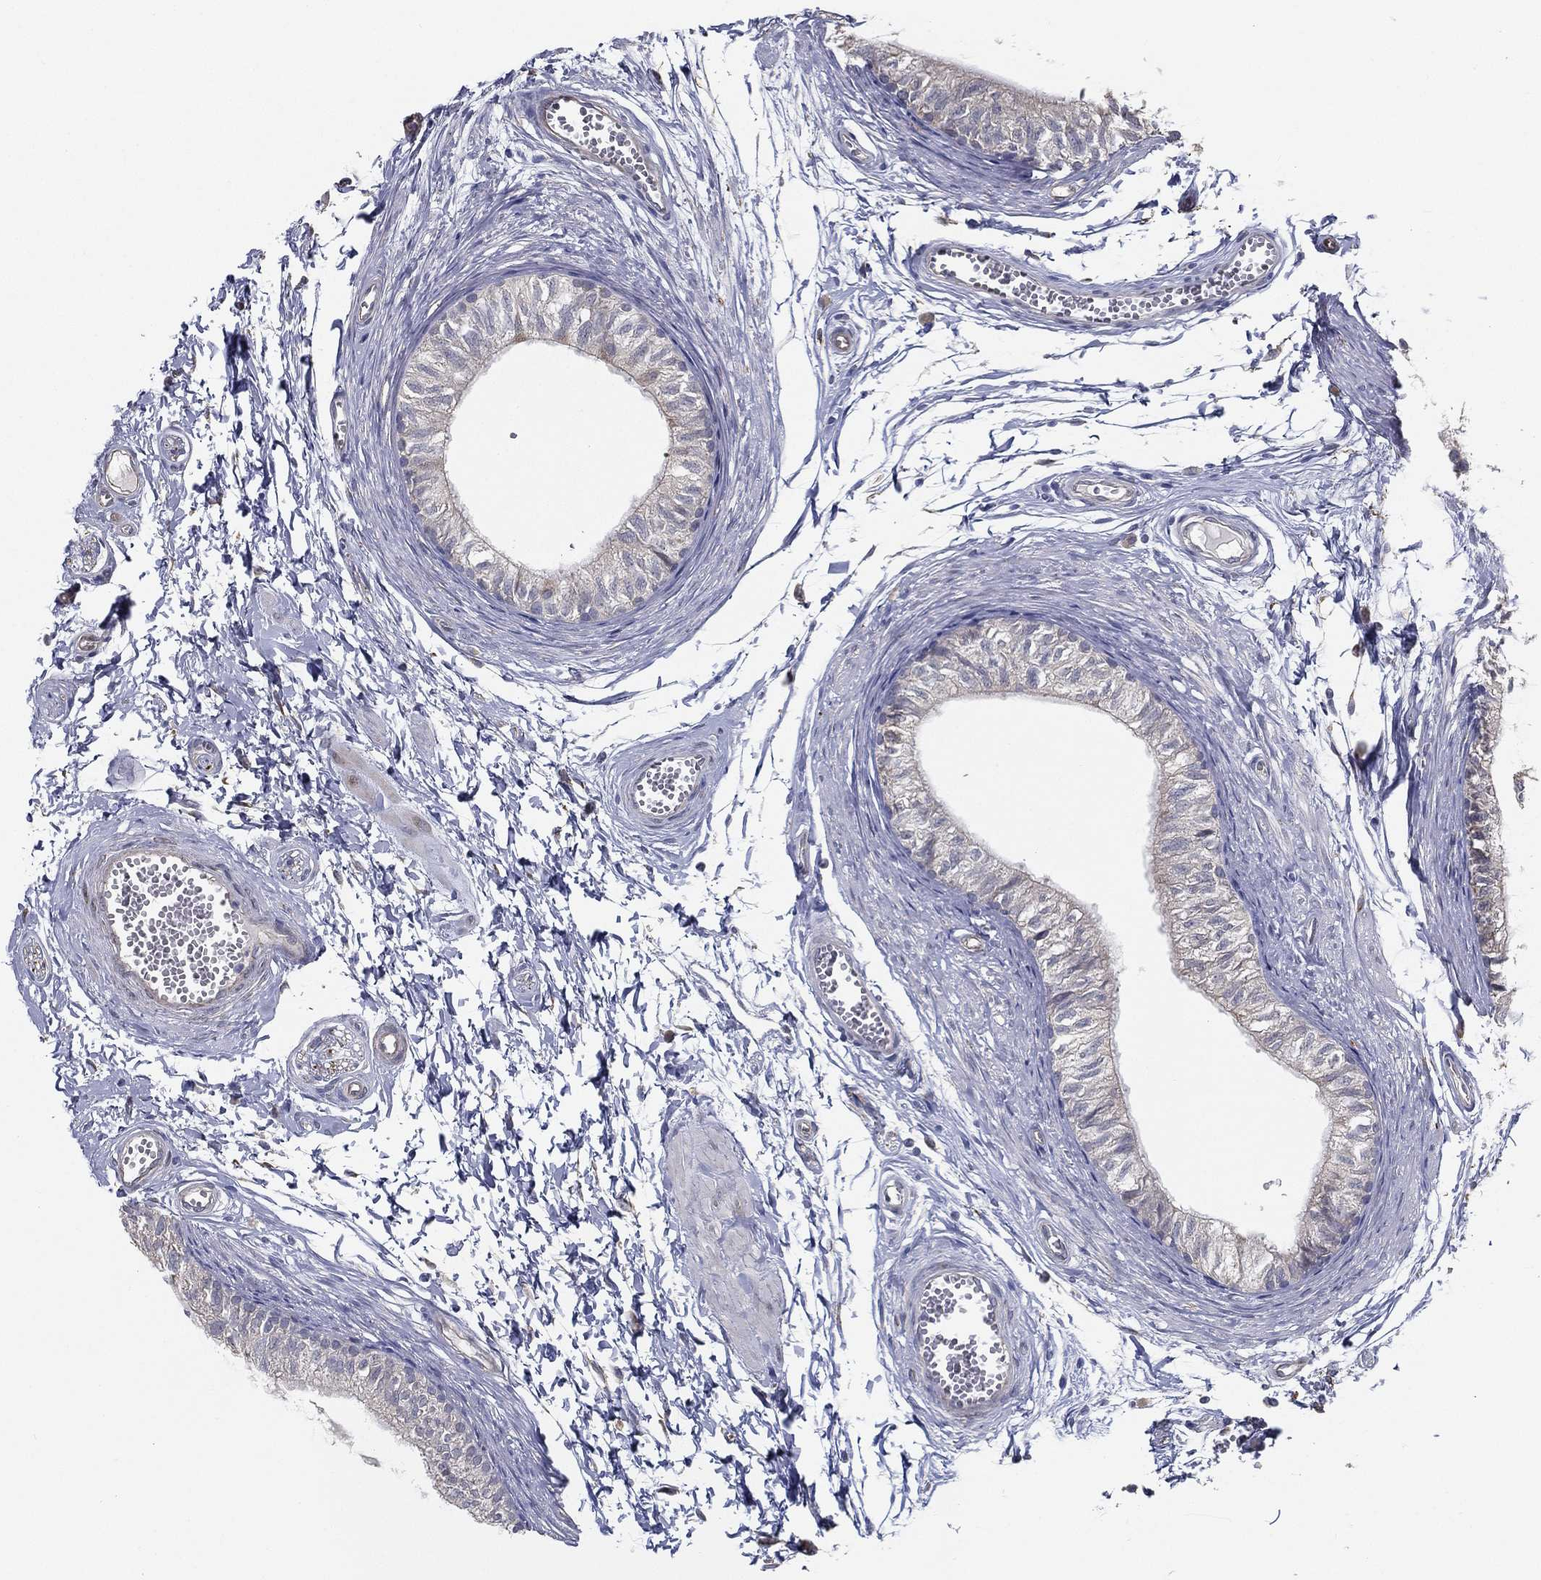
{"staining": {"intensity": "negative", "quantity": "none", "location": "none"}, "tissue": "epididymis", "cell_type": "Glandular cells", "image_type": "normal", "snomed": [{"axis": "morphology", "description": "Normal tissue, NOS"}, {"axis": "topography", "description": "Epididymis"}], "caption": "Histopathology image shows no protein staining in glandular cells of unremarkable epididymis. Nuclei are stained in blue.", "gene": "LRRC56", "patient": {"sex": "male", "age": 22}}